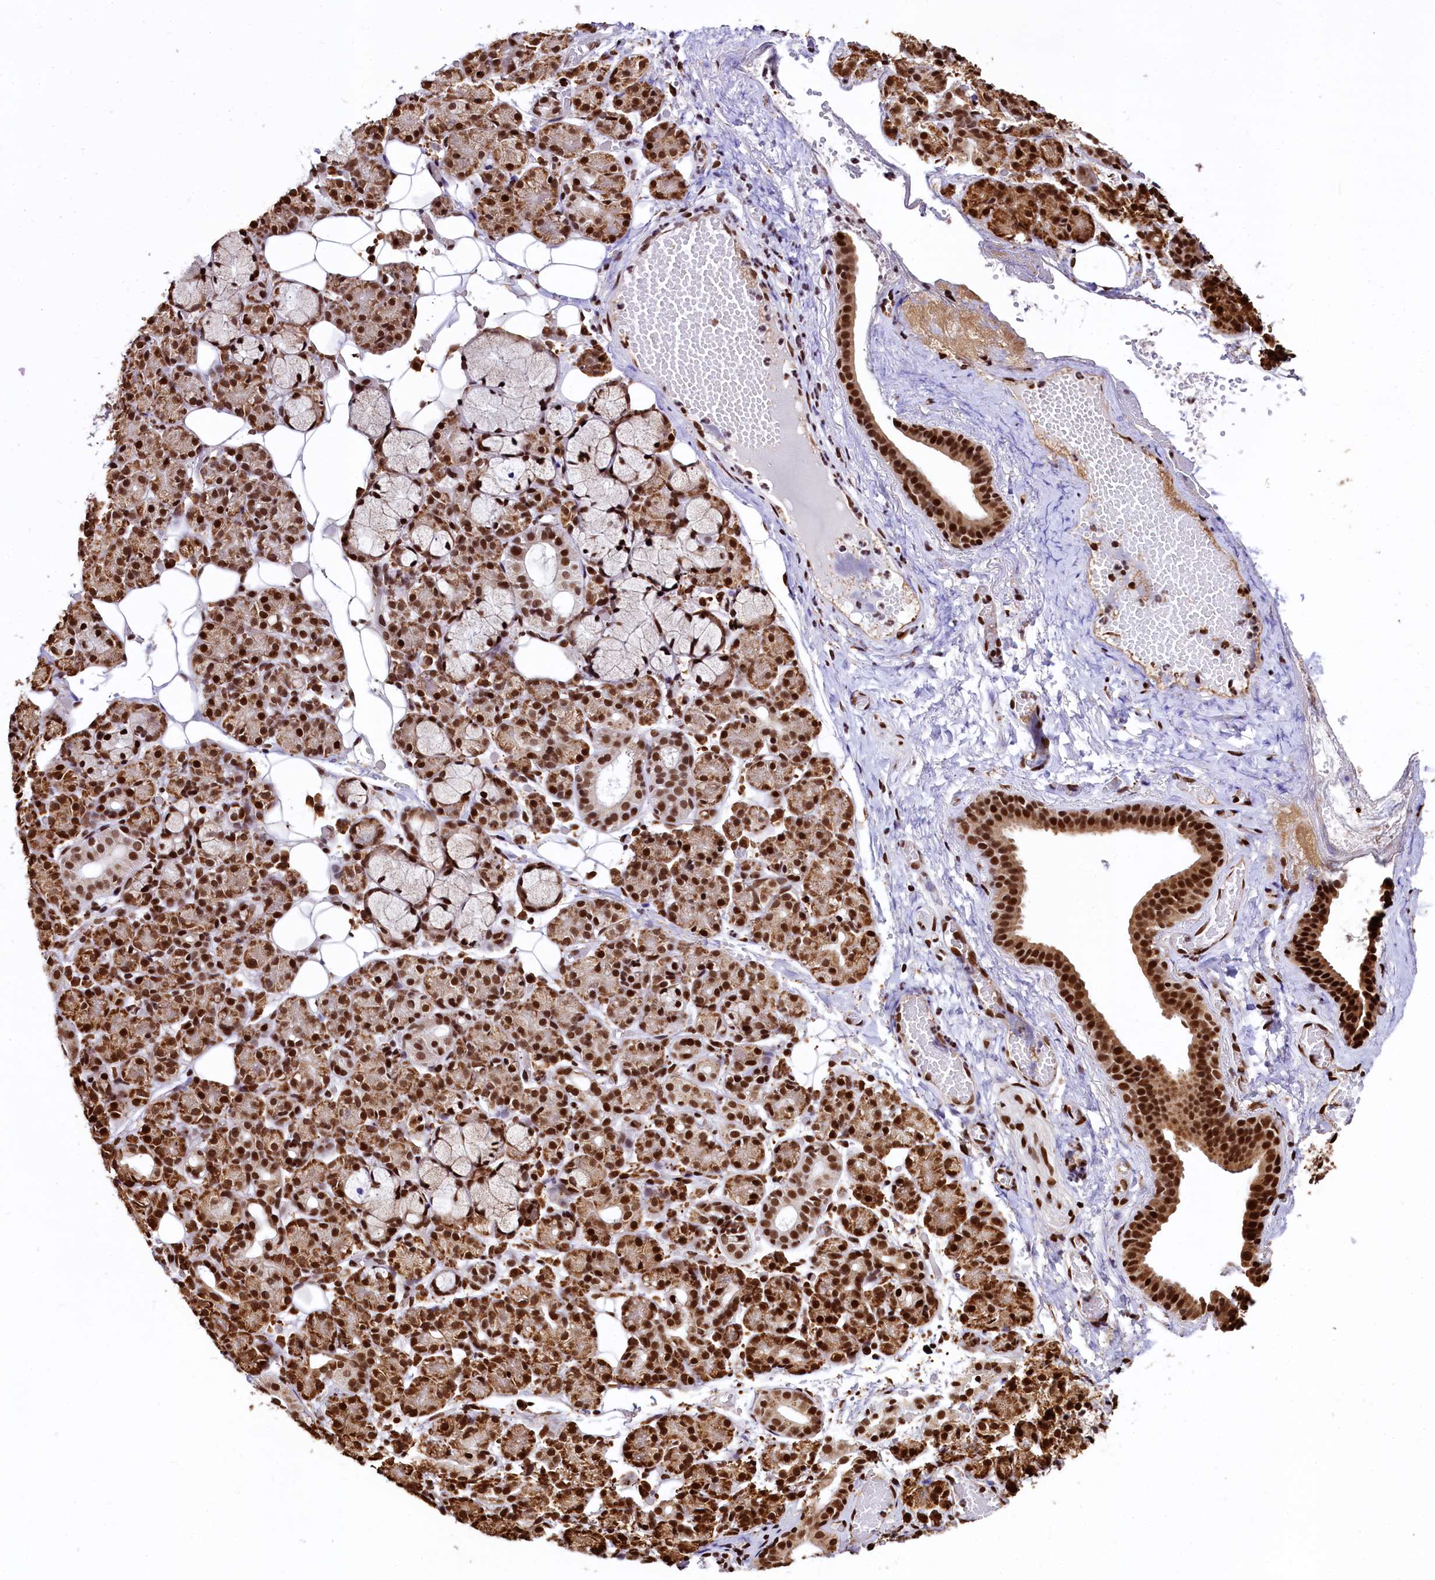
{"staining": {"intensity": "strong", "quantity": ">75%", "location": "cytoplasmic/membranous,nuclear"}, "tissue": "salivary gland", "cell_type": "Glandular cells", "image_type": "normal", "snomed": [{"axis": "morphology", "description": "Normal tissue, NOS"}, {"axis": "topography", "description": "Salivary gland"}], "caption": "A brown stain labels strong cytoplasmic/membranous,nuclear expression of a protein in glandular cells of benign human salivary gland.", "gene": "PDS5B", "patient": {"sex": "male", "age": 63}}